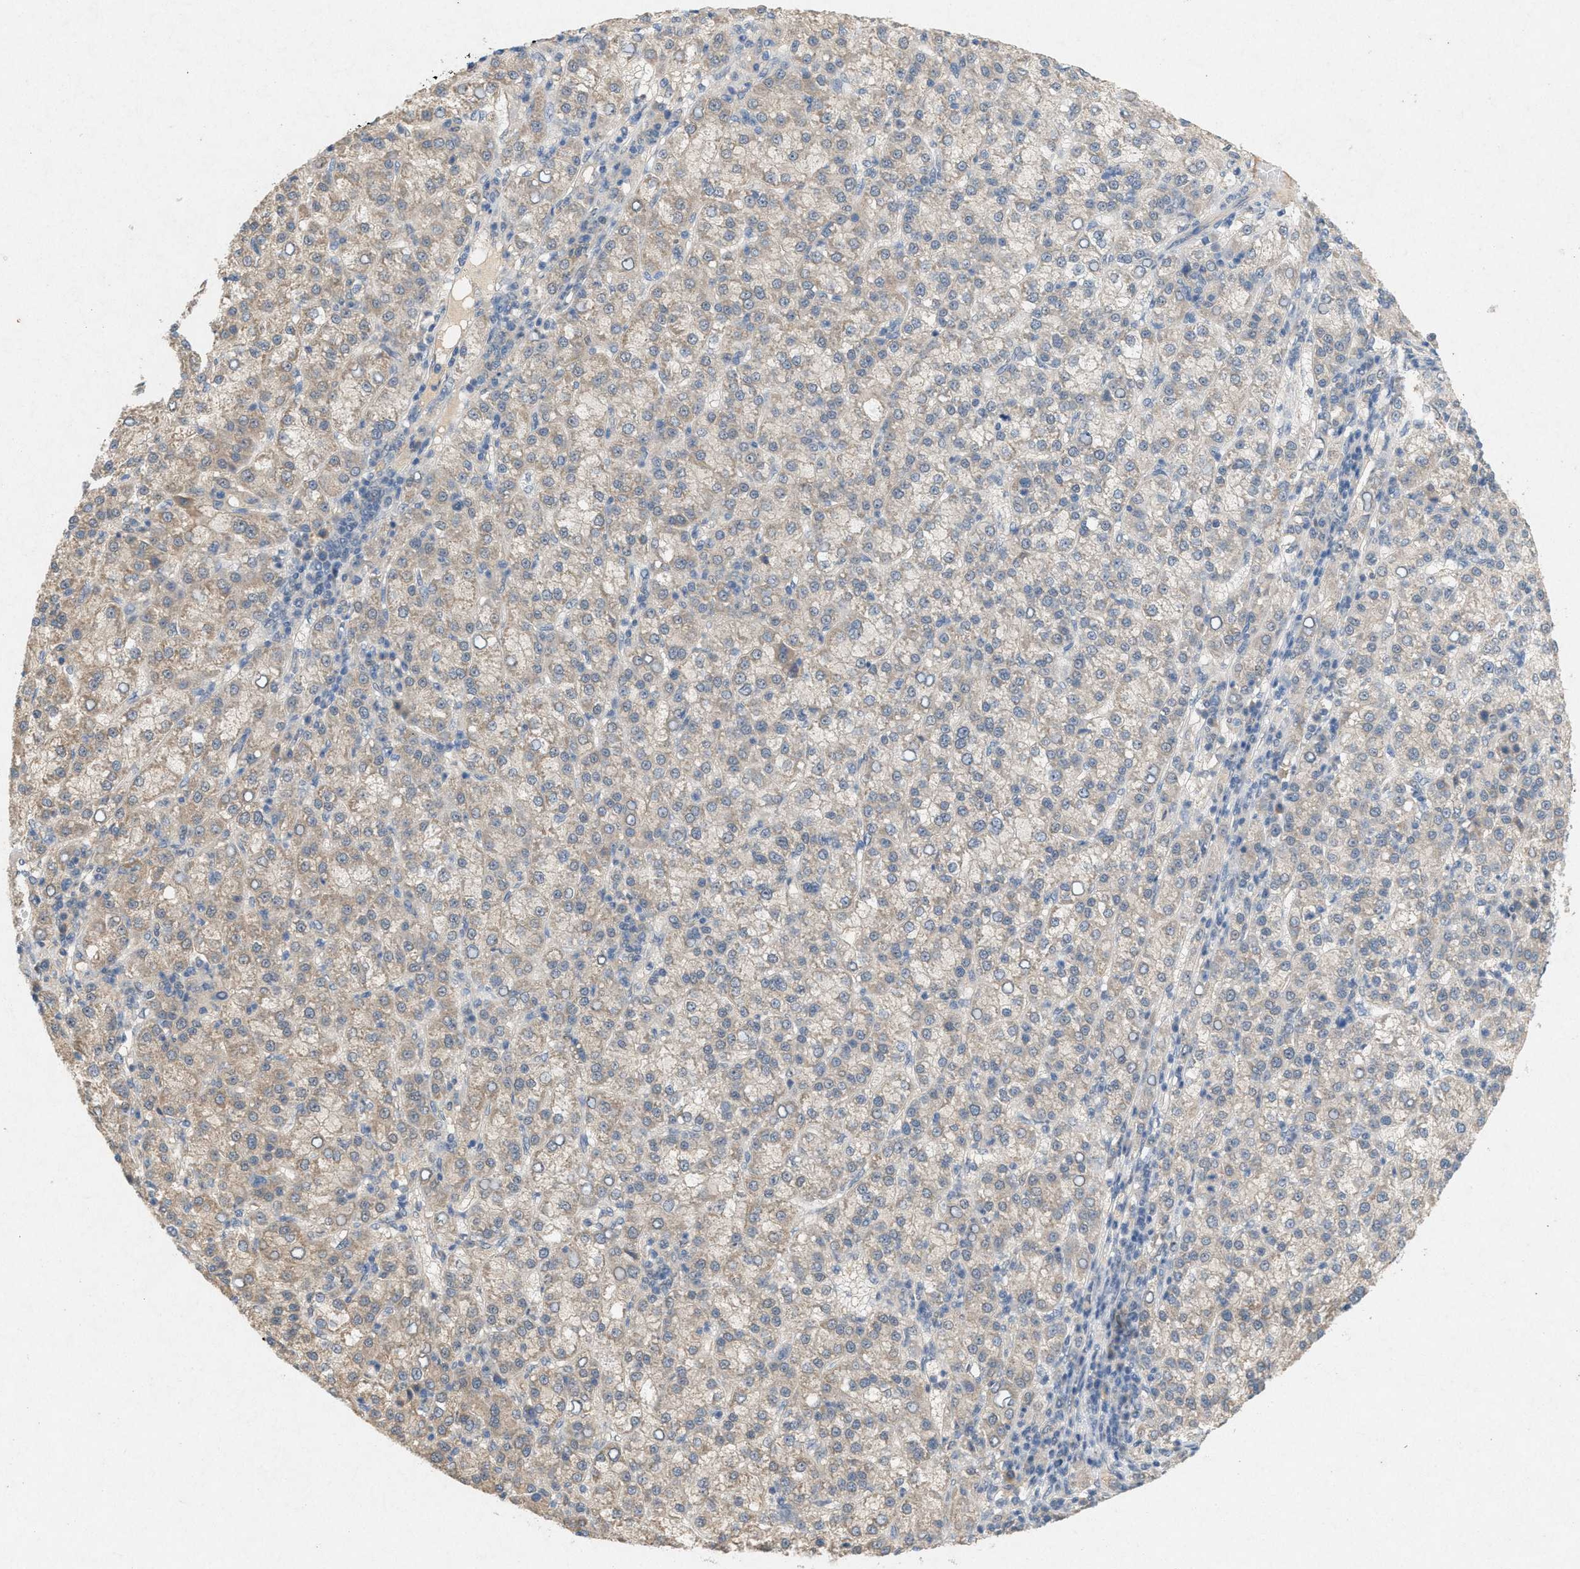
{"staining": {"intensity": "weak", "quantity": "25%-75%", "location": "cytoplasmic/membranous"}, "tissue": "liver cancer", "cell_type": "Tumor cells", "image_type": "cancer", "snomed": [{"axis": "morphology", "description": "Carcinoma, Hepatocellular, NOS"}, {"axis": "topography", "description": "Liver"}], "caption": "IHC (DAB) staining of hepatocellular carcinoma (liver) reveals weak cytoplasmic/membranous protein expression in approximately 25%-75% of tumor cells.", "gene": "DCAF7", "patient": {"sex": "female", "age": 58}}